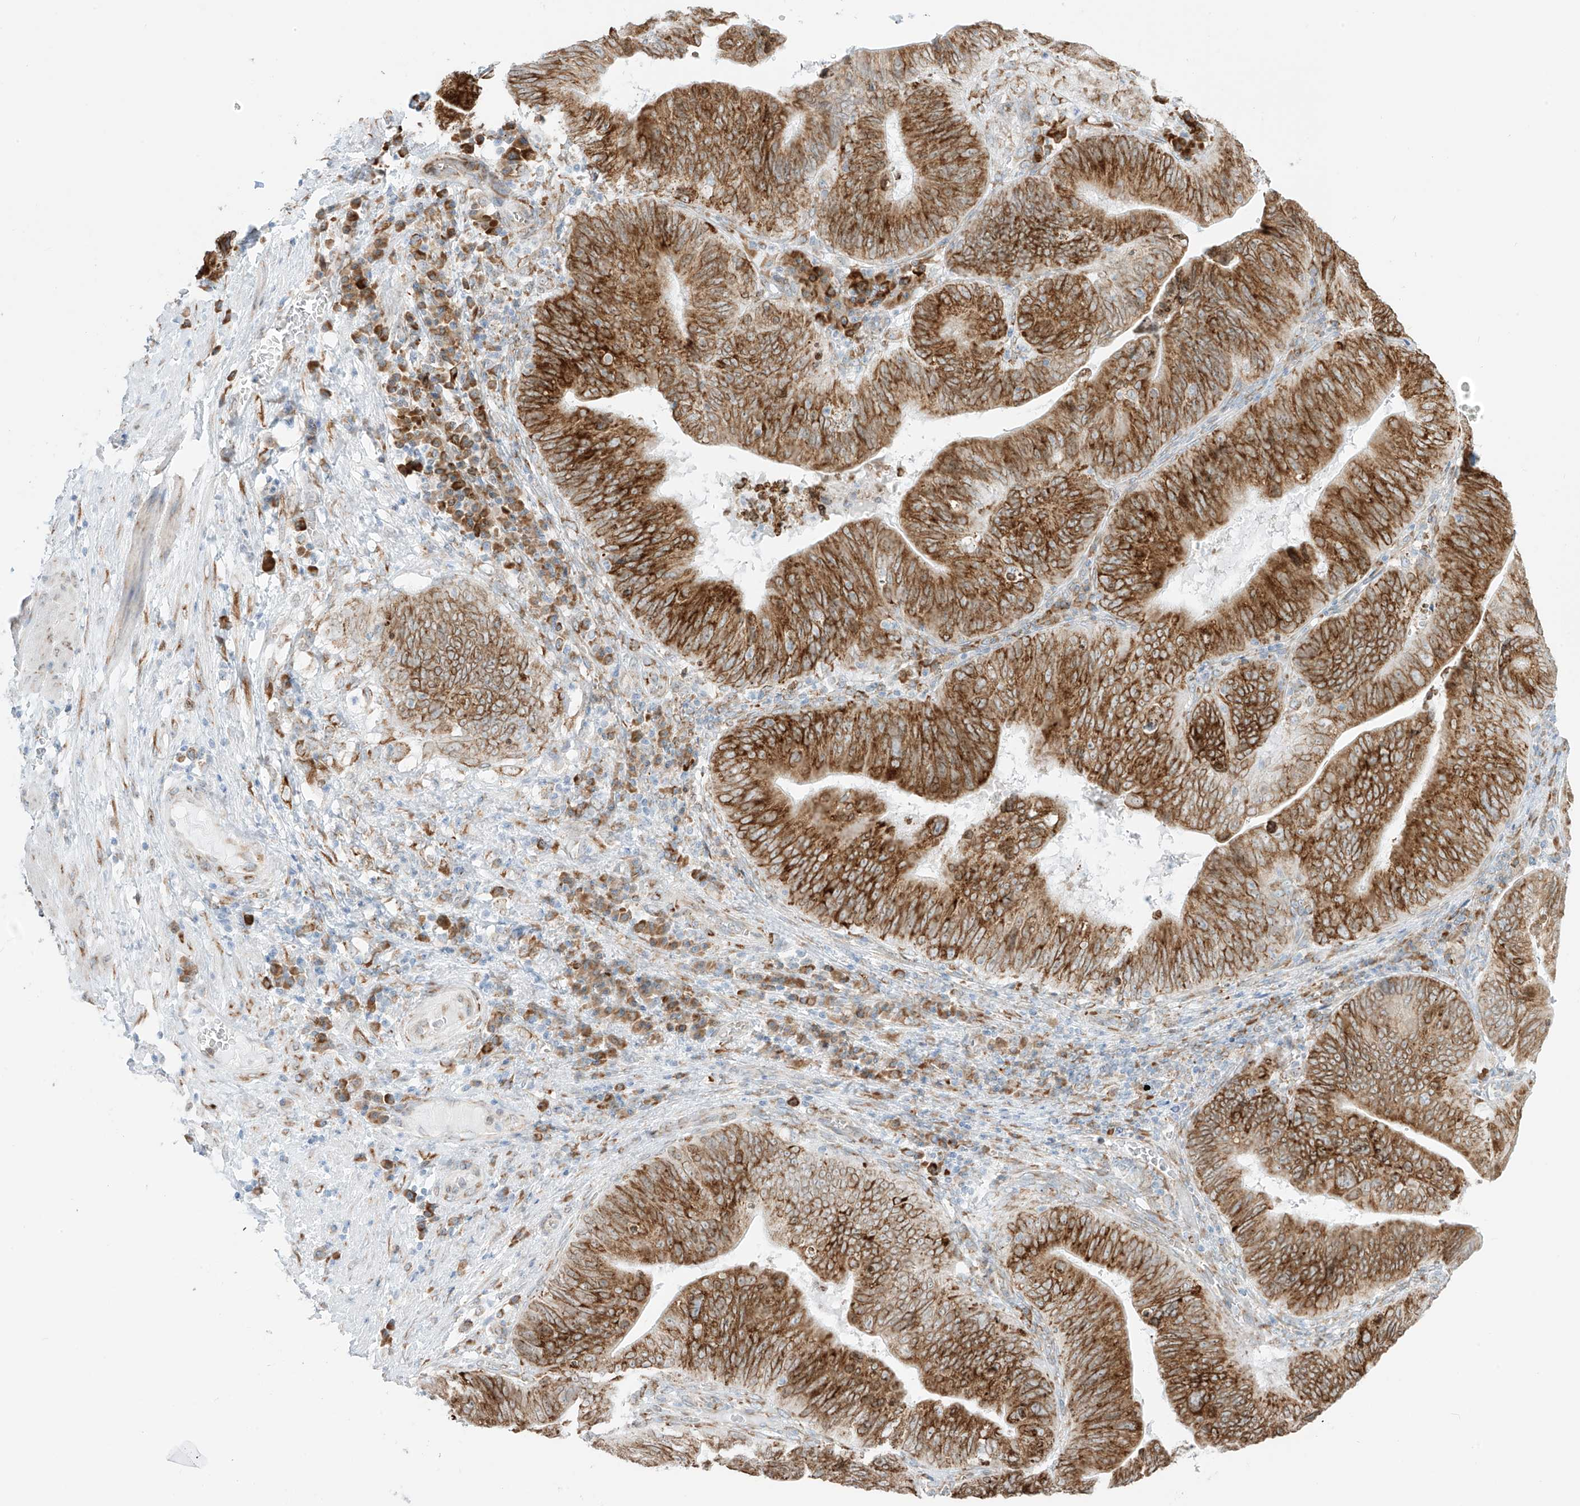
{"staining": {"intensity": "strong", "quantity": ">75%", "location": "cytoplasmic/membranous"}, "tissue": "pancreatic cancer", "cell_type": "Tumor cells", "image_type": "cancer", "snomed": [{"axis": "morphology", "description": "Adenocarcinoma, NOS"}, {"axis": "topography", "description": "Pancreas"}], "caption": "Protein expression analysis of human pancreatic cancer reveals strong cytoplasmic/membranous expression in about >75% of tumor cells. Immunohistochemistry stains the protein of interest in brown and the nuclei are stained blue.", "gene": "LRRC59", "patient": {"sex": "male", "age": 63}}